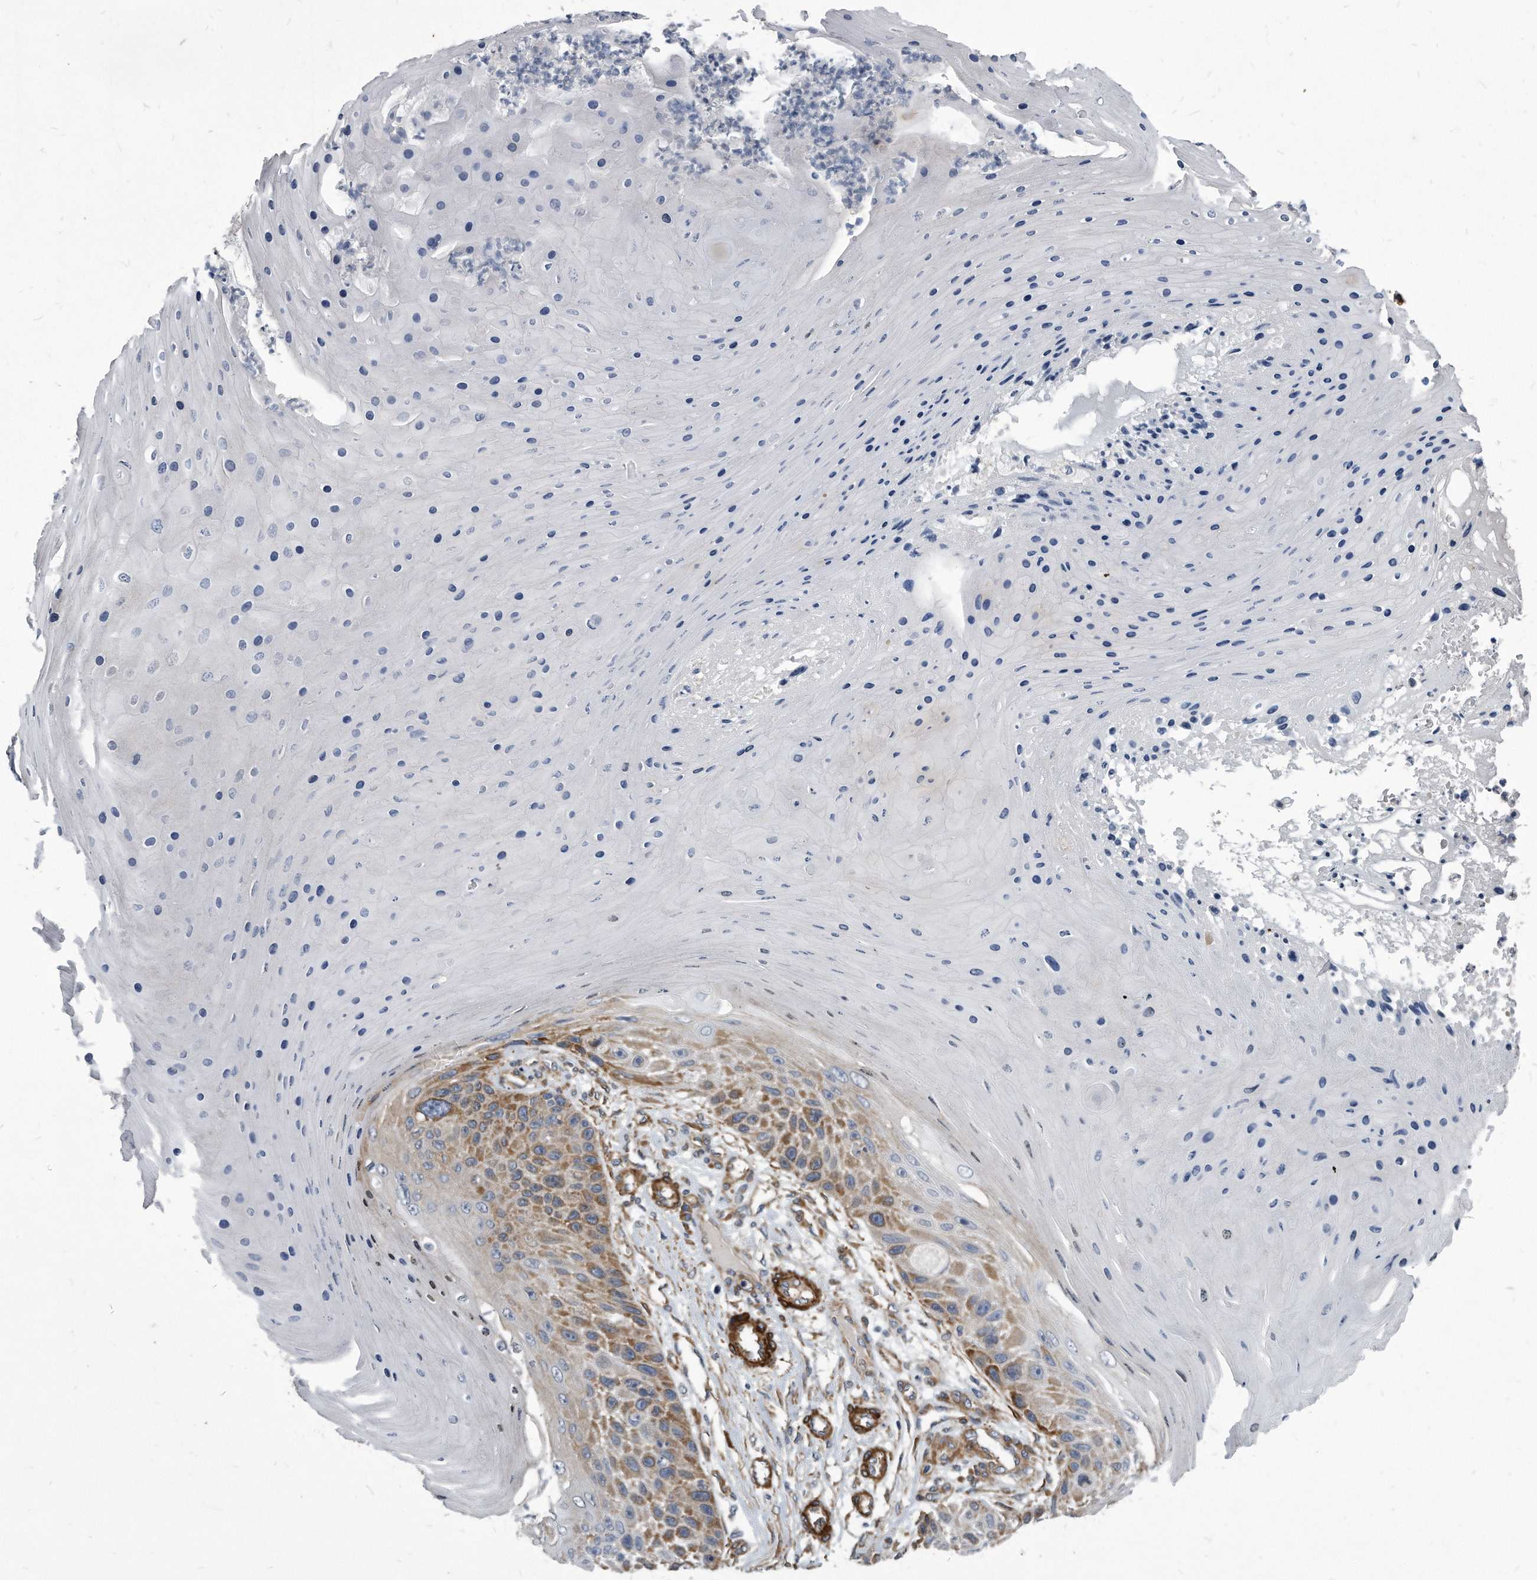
{"staining": {"intensity": "moderate", "quantity": "25%-75%", "location": "cytoplasmic/membranous"}, "tissue": "skin cancer", "cell_type": "Tumor cells", "image_type": "cancer", "snomed": [{"axis": "morphology", "description": "Squamous cell carcinoma, NOS"}, {"axis": "topography", "description": "Skin"}], "caption": "Immunohistochemistry (IHC) image of neoplastic tissue: human skin cancer (squamous cell carcinoma) stained using immunohistochemistry reveals medium levels of moderate protein expression localized specifically in the cytoplasmic/membranous of tumor cells, appearing as a cytoplasmic/membranous brown color.", "gene": "EIF2B4", "patient": {"sex": "female", "age": 88}}